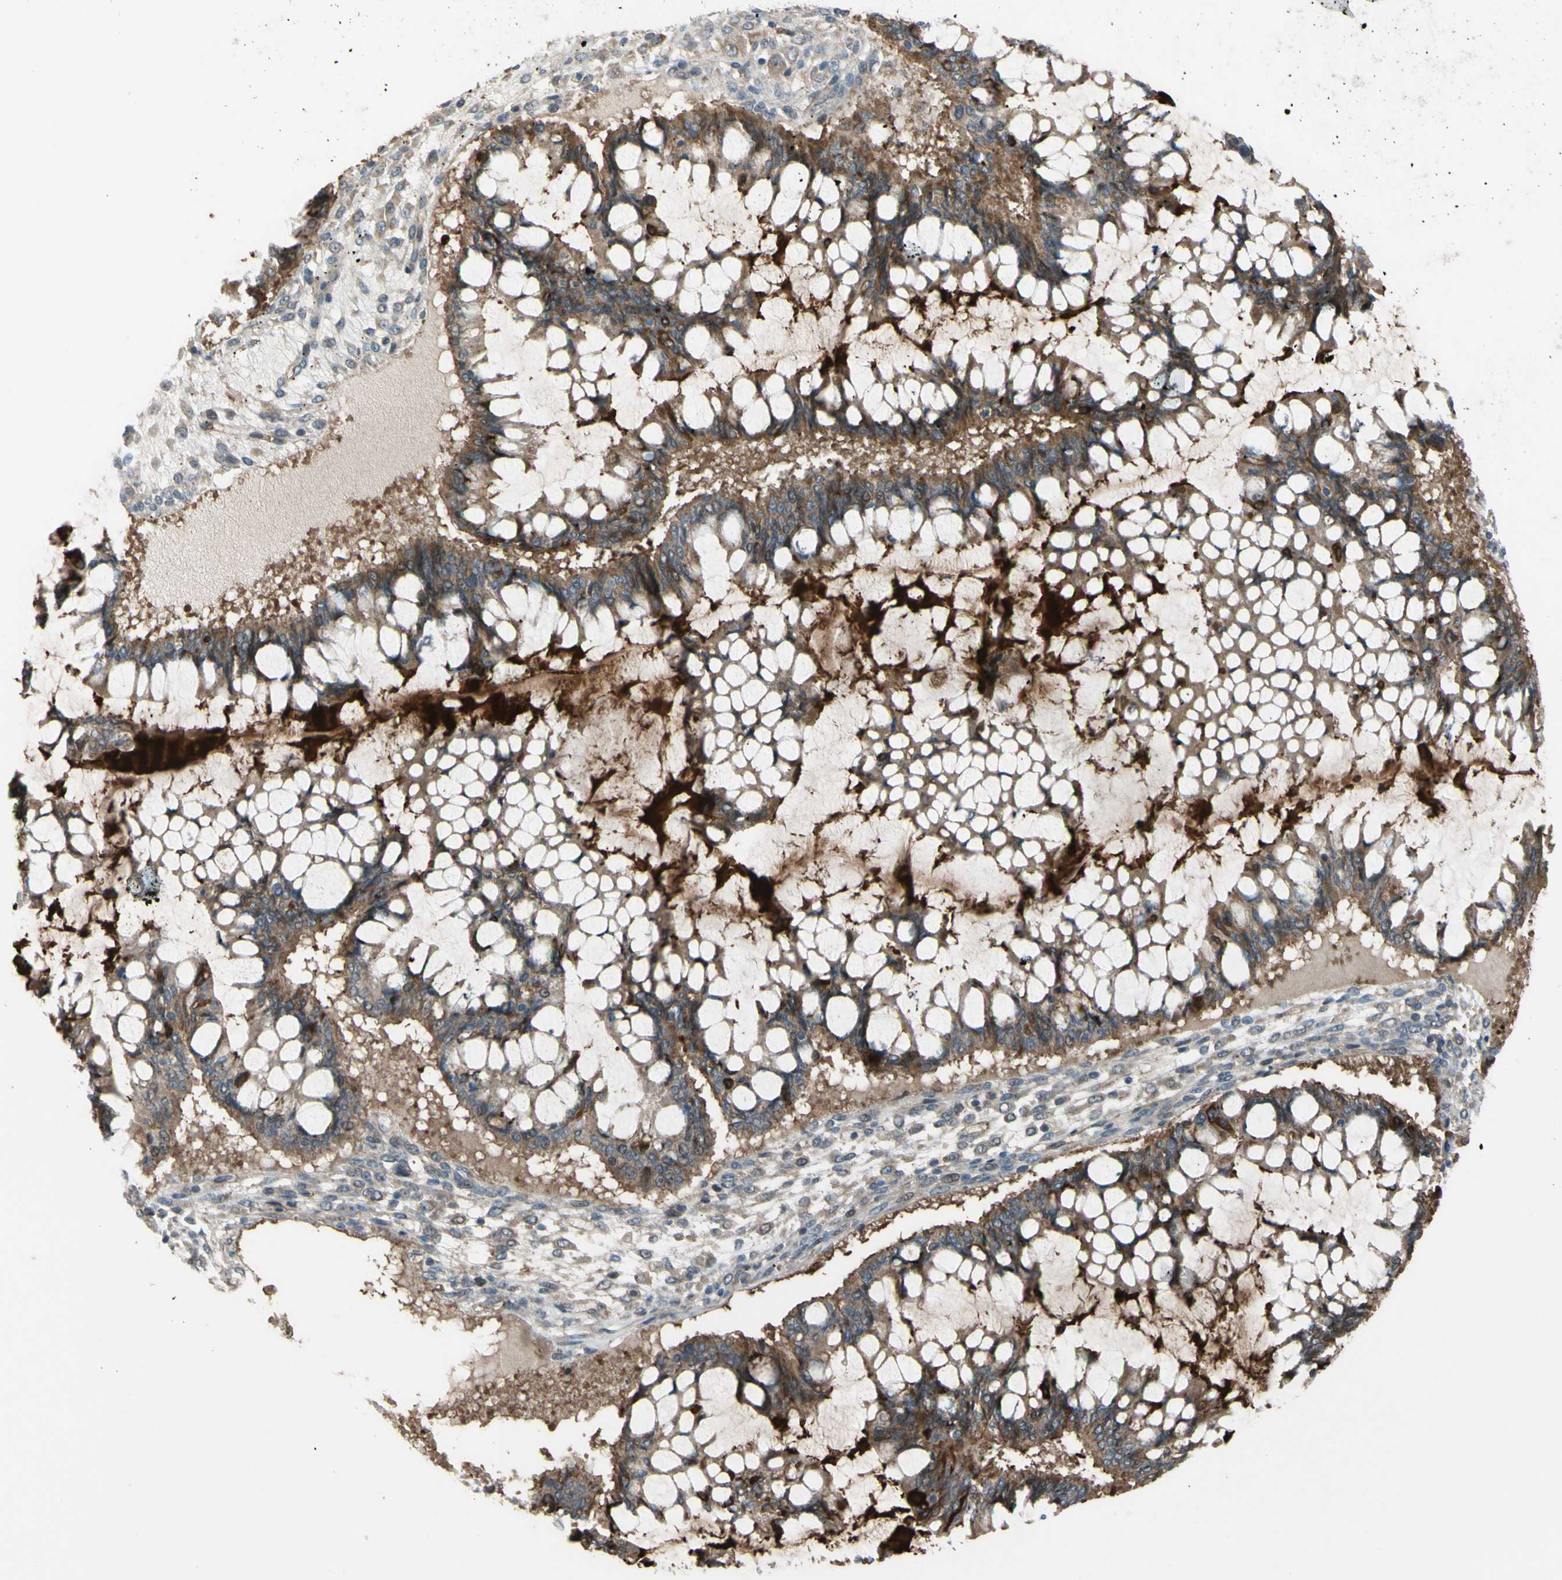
{"staining": {"intensity": "moderate", "quantity": ">75%", "location": "cytoplasmic/membranous"}, "tissue": "ovarian cancer", "cell_type": "Tumor cells", "image_type": "cancer", "snomed": [{"axis": "morphology", "description": "Cystadenocarcinoma, mucinous, NOS"}, {"axis": "topography", "description": "Ovary"}], "caption": "Brown immunohistochemical staining in mucinous cystadenocarcinoma (ovarian) displays moderate cytoplasmic/membranous staining in approximately >75% of tumor cells.", "gene": "SHROOM4", "patient": {"sex": "female", "age": 73}}